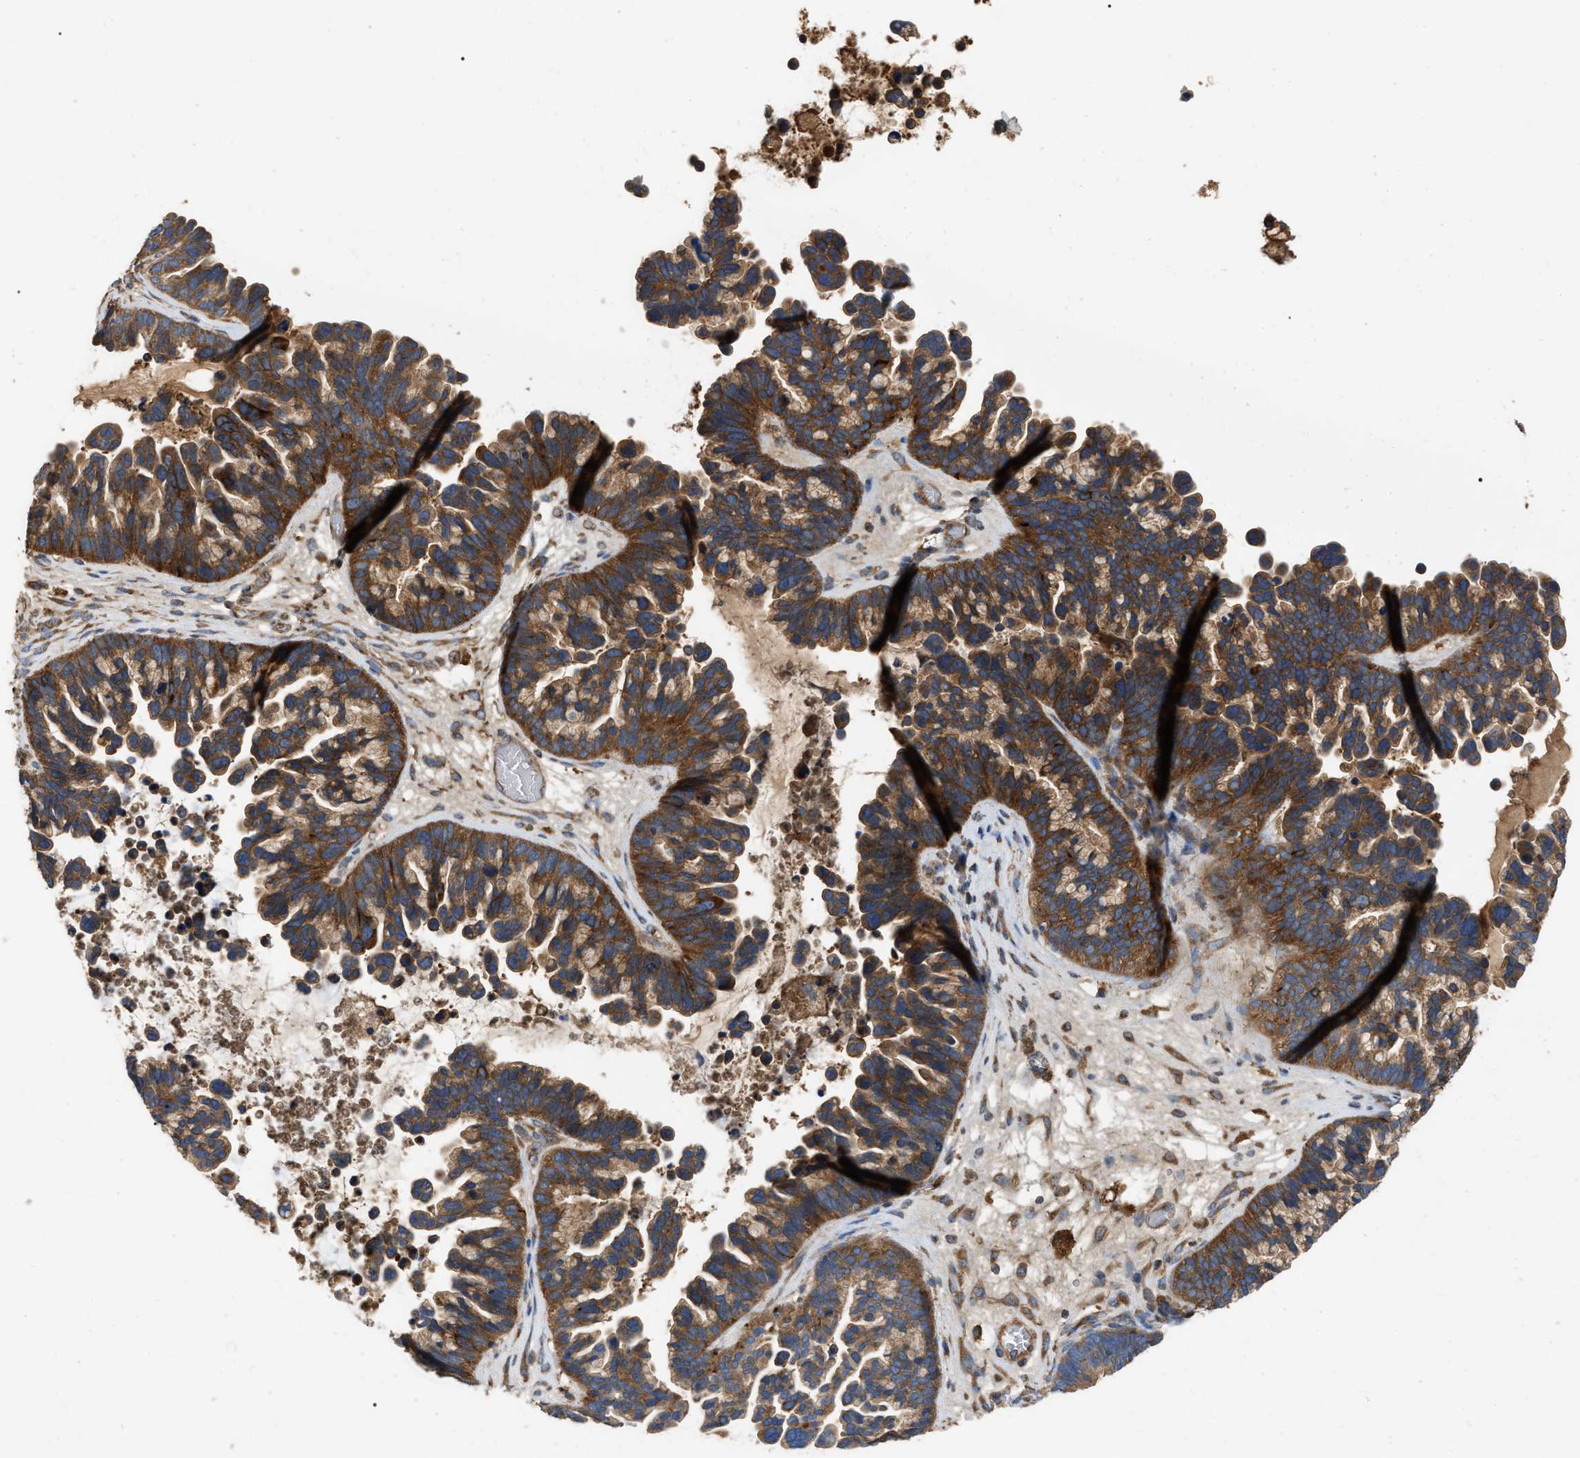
{"staining": {"intensity": "strong", "quantity": ">75%", "location": "cytoplasmic/membranous"}, "tissue": "ovarian cancer", "cell_type": "Tumor cells", "image_type": "cancer", "snomed": [{"axis": "morphology", "description": "Cystadenocarcinoma, serous, NOS"}, {"axis": "topography", "description": "Ovary"}], "caption": "Human serous cystadenocarcinoma (ovarian) stained with a protein marker demonstrates strong staining in tumor cells.", "gene": "RABEP1", "patient": {"sex": "female", "age": 56}}